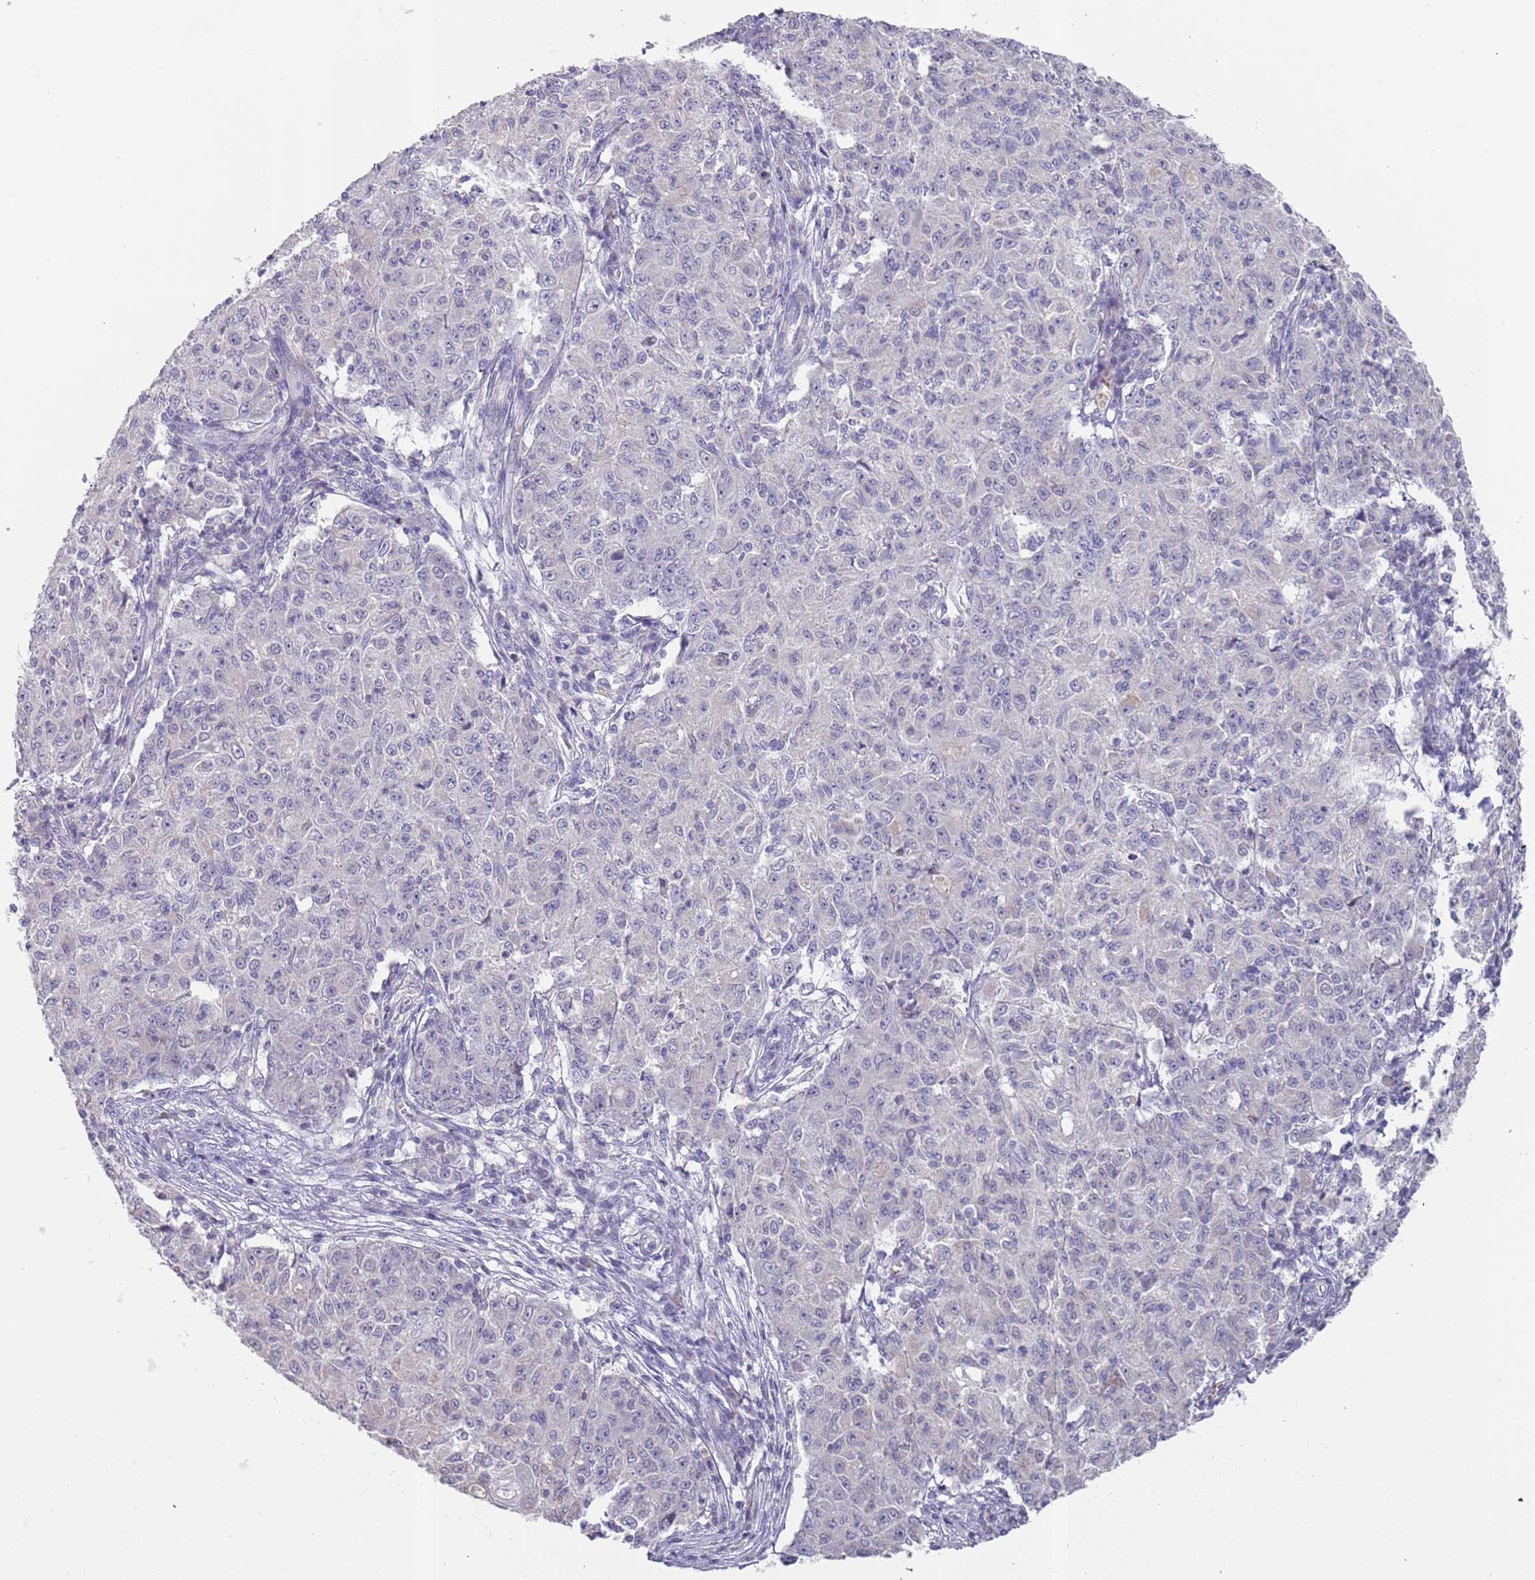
{"staining": {"intensity": "negative", "quantity": "none", "location": "none"}, "tissue": "ovarian cancer", "cell_type": "Tumor cells", "image_type": "cancer", "snomed": [{"axis": "morphology", "description": "Carcinoma, endometroid"}, {"axis": "topography", "description": "Ovary"}], "caption": "A micrograph of human endometroid carcinoma (ovarian) is negative for staining in tumor cells.", "gene": "PRAC1", "patient": {"sex": "female", "age": 42}}